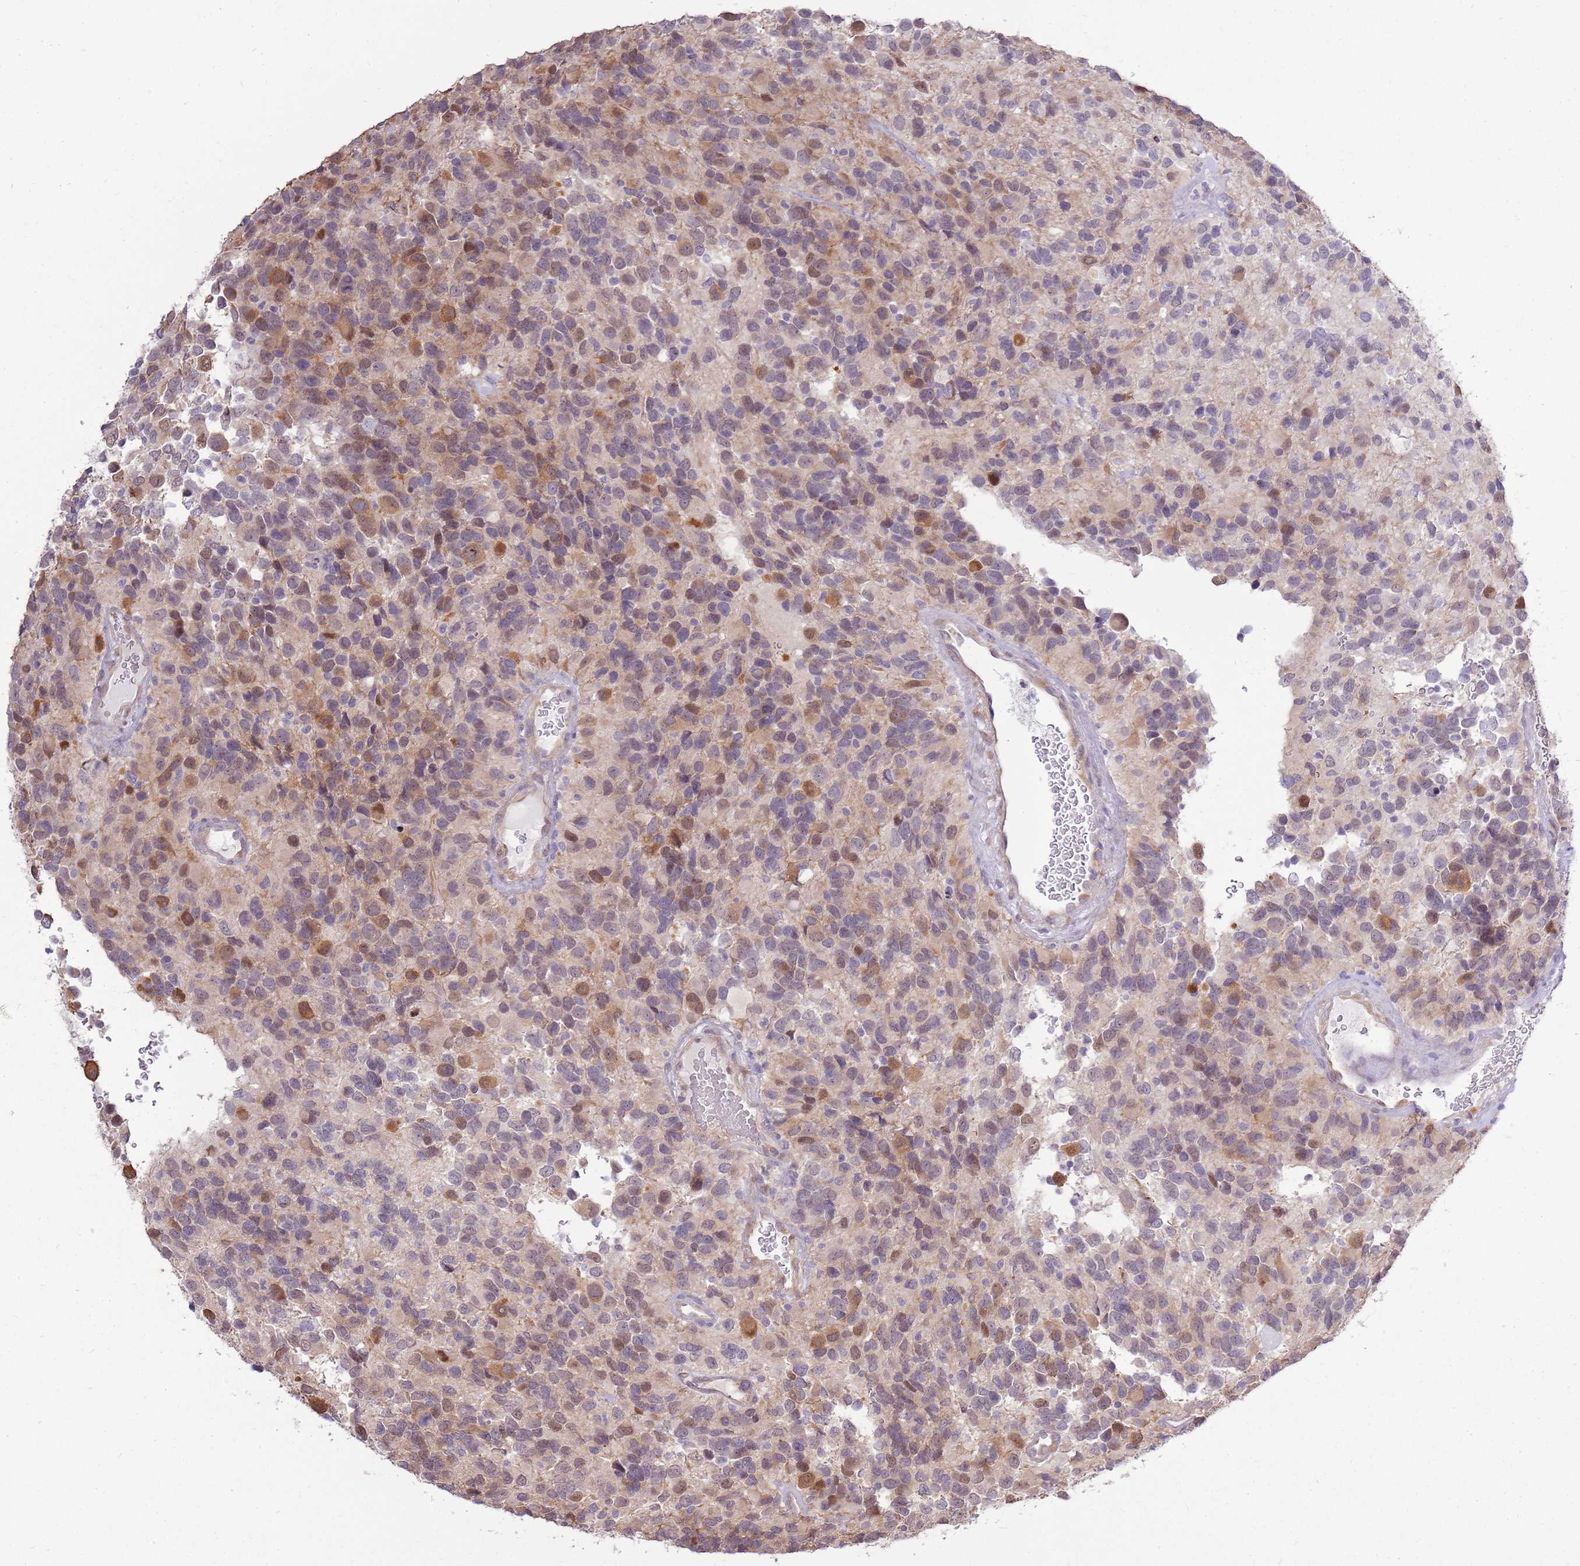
{"staining": {"intensity": "moderate", "quantity": "<25%", "location": "cytoplasmic/membranous"}, "tissue": "glioma", "cell_type": "Tumor cells", "image_type": "cancer", "snomed": [{"axis": "morphology", "description": "Glioma, malignant, High grade"}, {"axis": "topography", "description": "Brain"}], "caption": "A brown stain labels moderate cytoplasmic/membranous positivity of a protein in human malignant glioma (high-grade) tumor cells.", "gene": "UGGT2", "patient": {"sex": "male", "age": 77}}